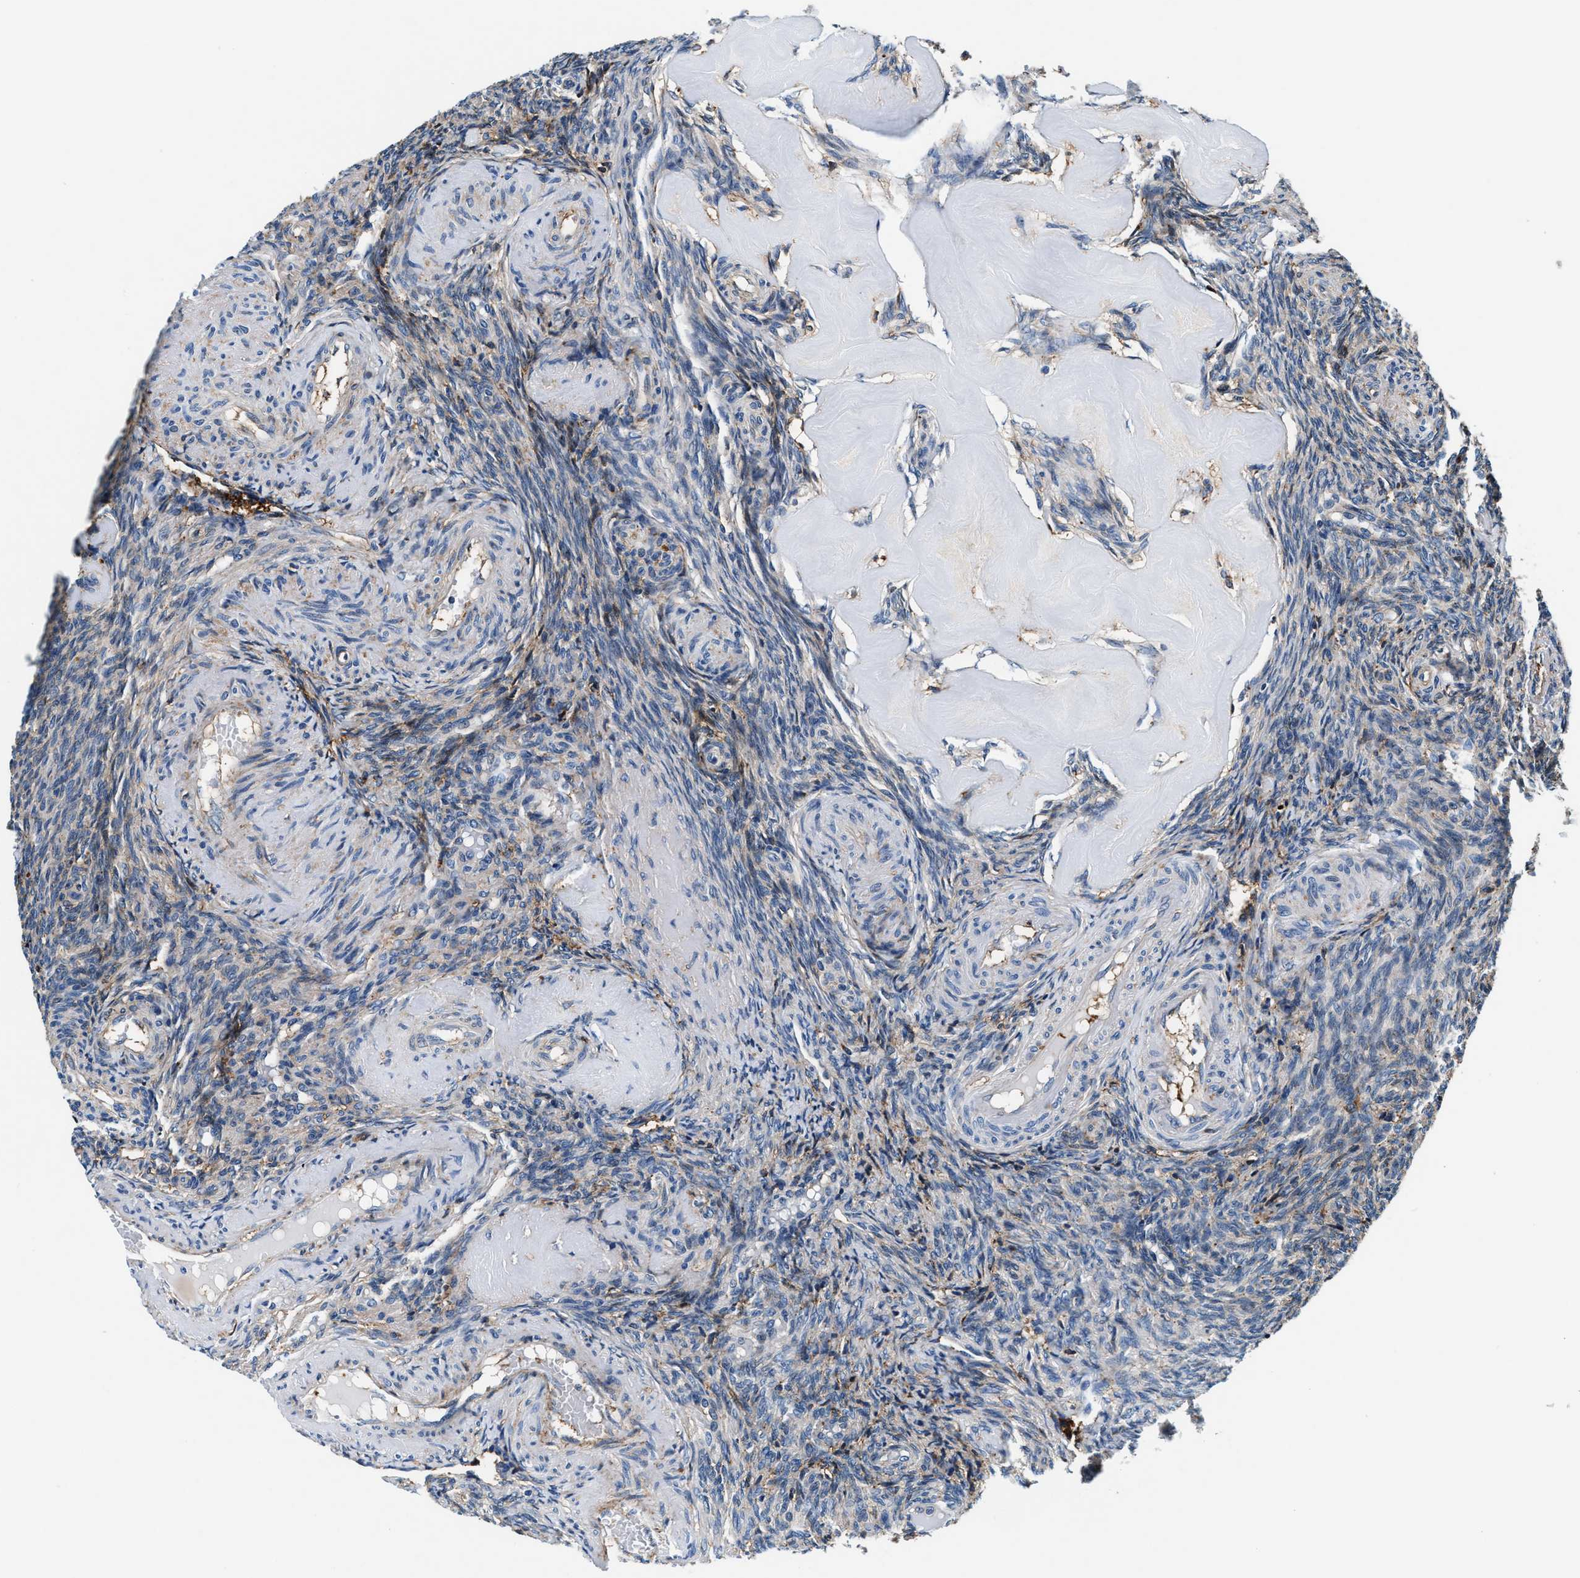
{"staining": {"intensity": "weak", "quantity": "<25%", "location": "cytoplasmic/membranous"}, "tissue": "ovary", "cell_type": "Ovarian stroma cells", "image_type": "normal", "snomed": [{"axis": "morphology", "description": "Normal tissue, NOS"}, {"axis": "topography", "description": "Ovary"}], "caption": "An immunohistochemistry (IHC) micrograph of unremarkable ovary is shown. There is no staining in ovarian stroma cells of ovary. Nuclei are stained in blue.", "gene": "SLFN11", "patient": {"sex": "female", "age": 41}}